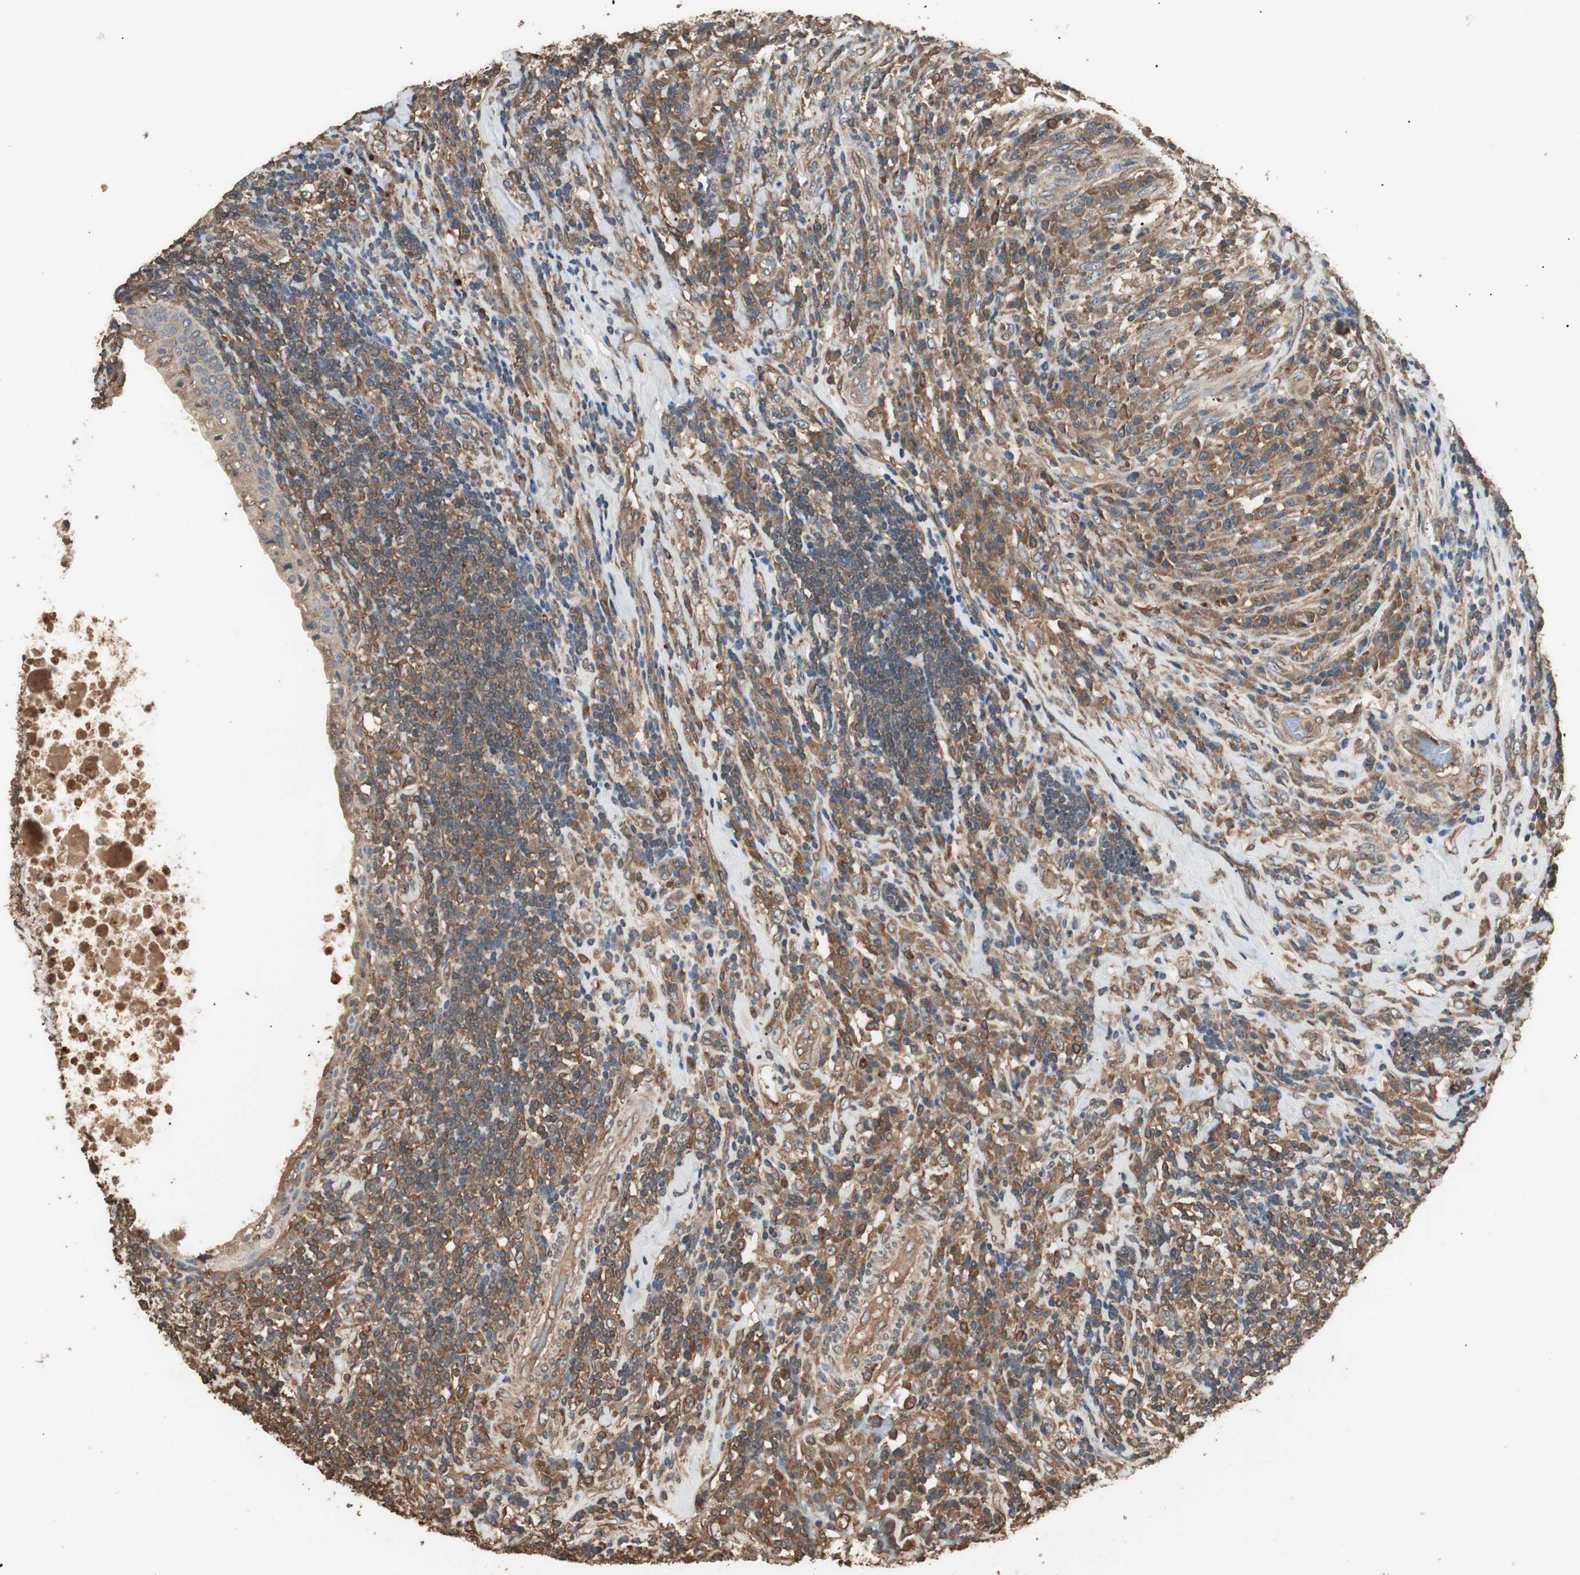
{"staining": {"intensity": "moderate", "quantity": ">75%", "location": "cytoplasmic/membranous"}, "tissue": "testis cancer", "cell_type": "Tumor cells", "image_type": "cancer", "snomed": [{"axis": "morphology", "description": "Necrosis, NOS"}, {"axis": "morphology", "description": "Carcinoma, Embryonal, NOS"}, {"axis": "topography", "description": "Testis"}], "caption": "A brown stain highlights moderate cytoplasmic/membranous expression of a protein in human testis cancer (embryonal carcinoma) tumor cells.", "gene": "CCN4", "patient": {"sex": "male", "age": 19}}